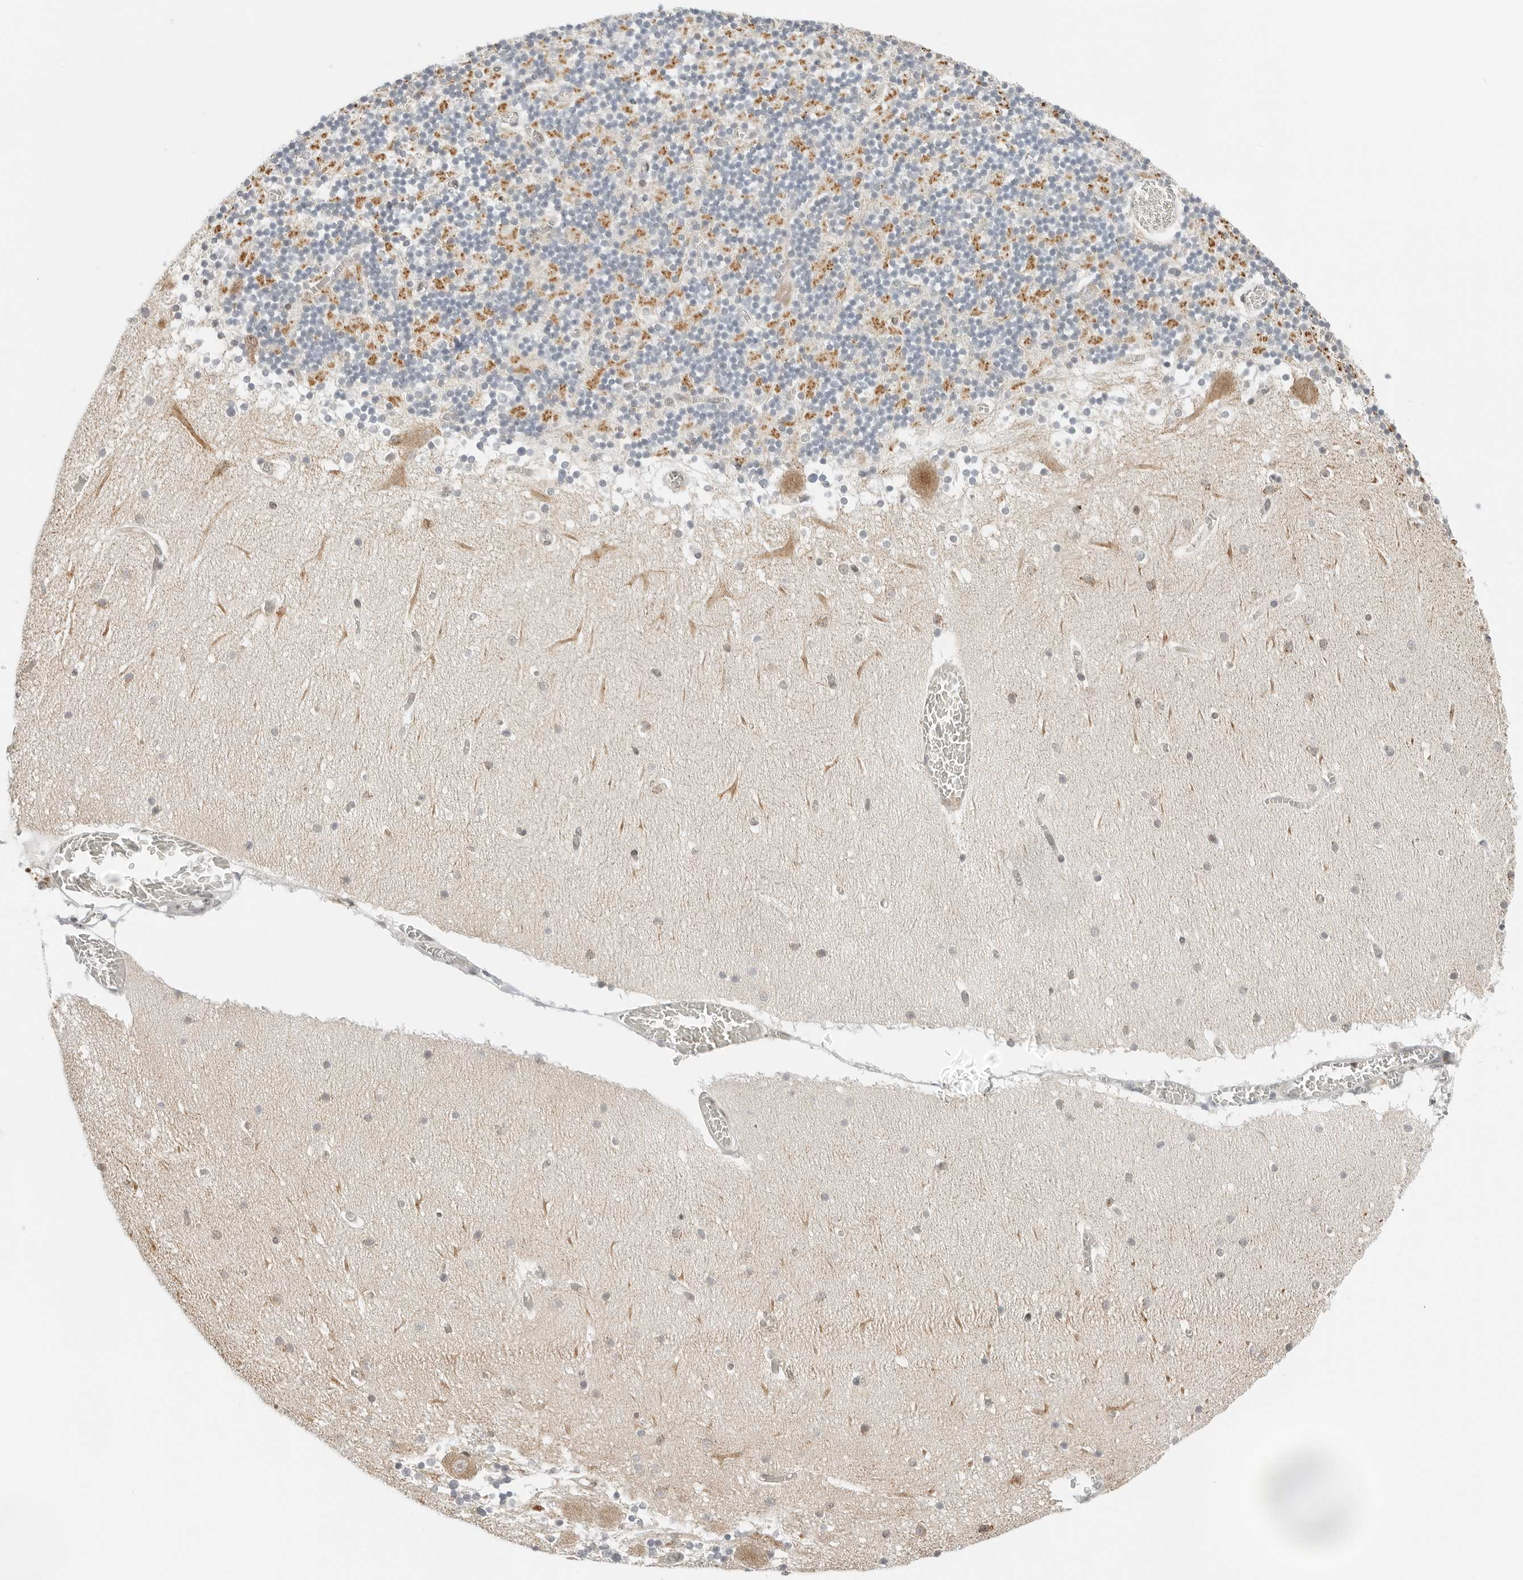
{"staining": {"intensity": "moderate", "quantity": "<25%", "location": "cytoplasmic/membranous"}, "tissue": "cerebellum", "cell_type": "Cells in granular layer", "image_type": "normal", "snomed": [{"axis": "morphology", "description": "Normal tissue, NOS"}, {"axis": "topography", "description": "Cerebellum"}], "caption": "Immunohistochemistry (DAB (3,3'-diaminobenzidine)) staining of unremarkable human cerebellum exhibits moderate cytoplasmic/membranous protein positivity in about <25% of cells in granular layer. (IHC, brightfield microscopy, high magnification).", "gene": "RIMKLA", "patient": {"sex": "female", "age": 28}}